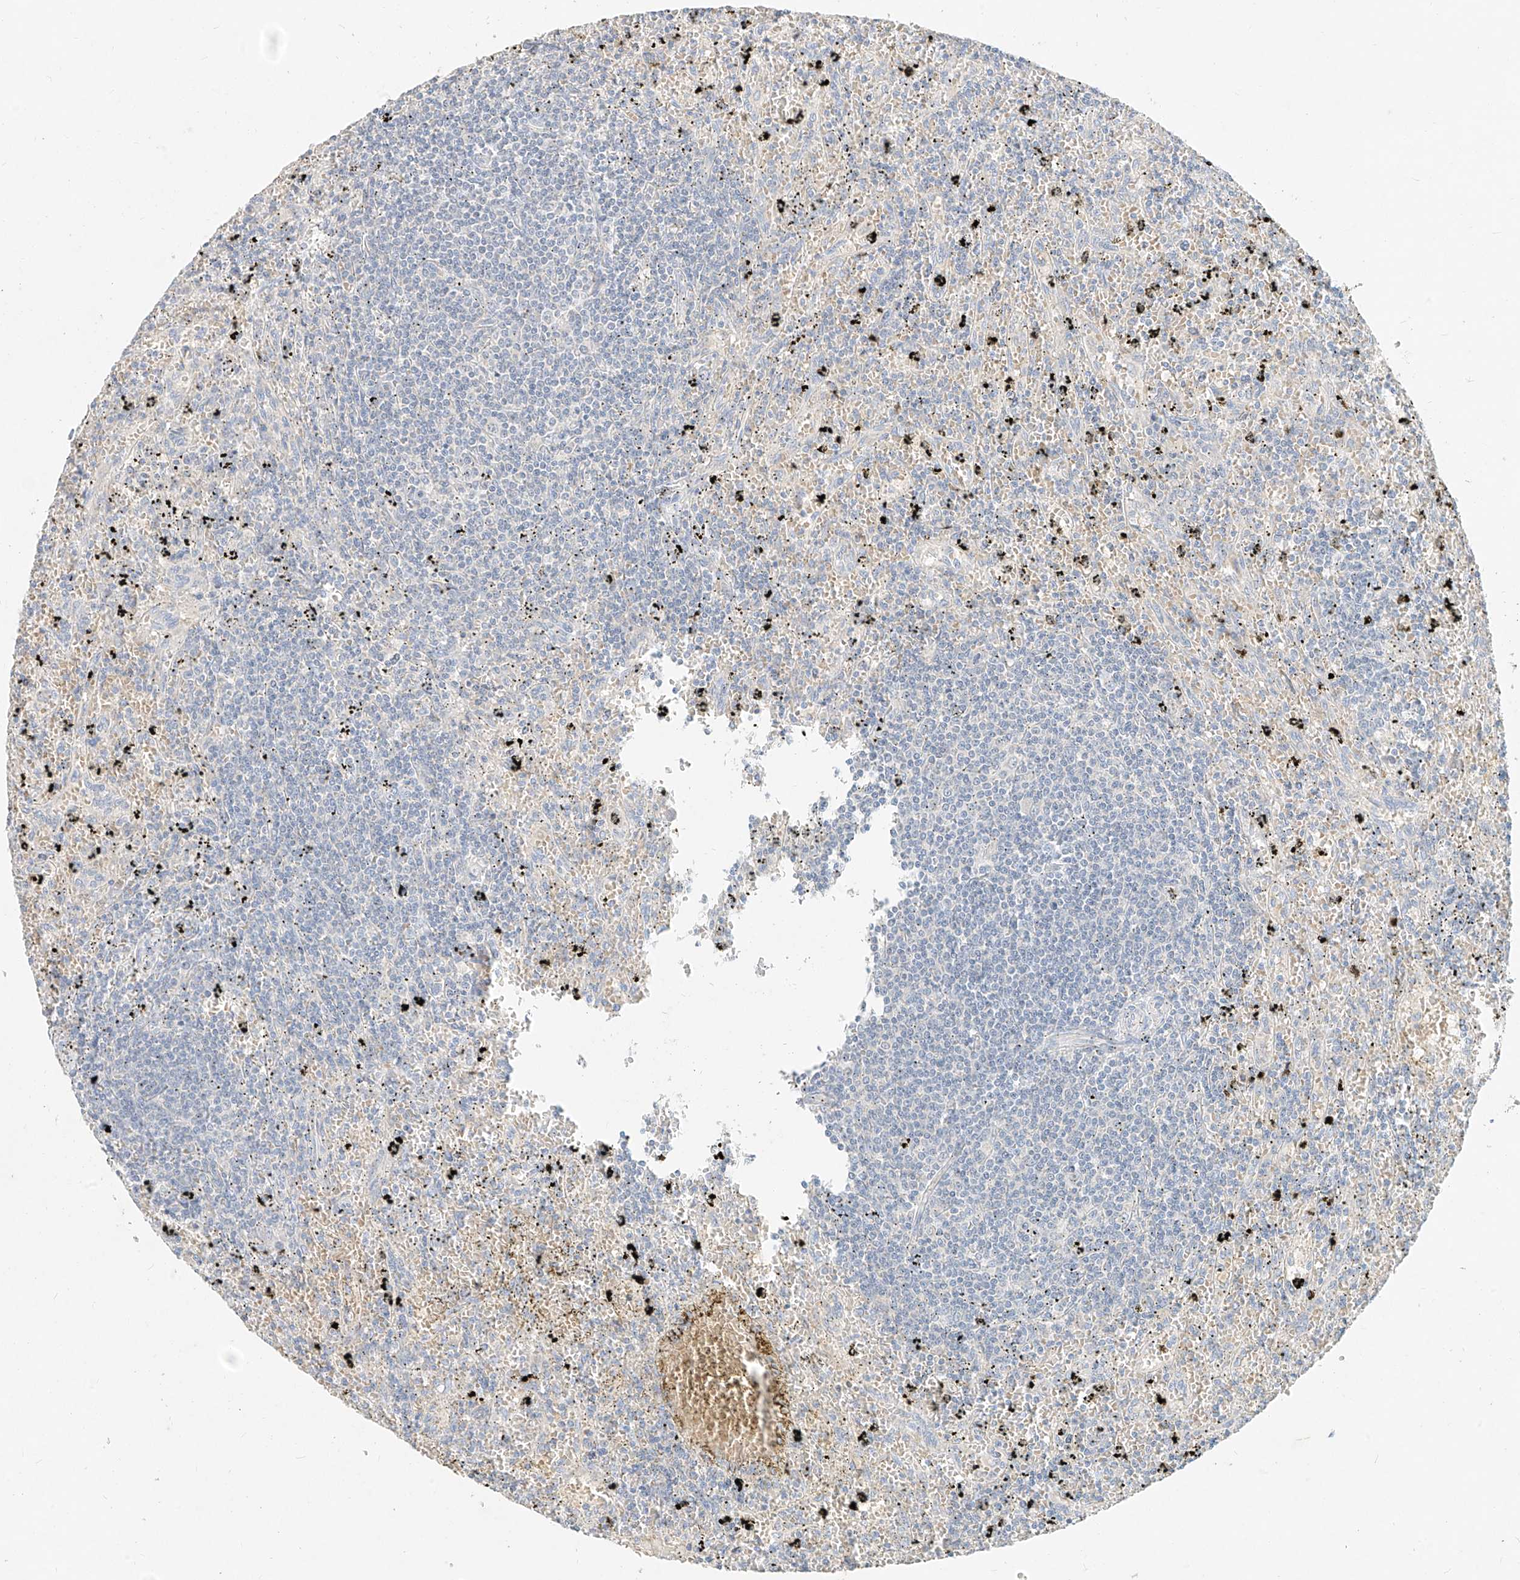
{"staining": {"intensity": "negative", "quantity": "none", "location": "none"}, "tissue": "lymphoma", "cell_type": "Tumor cells", "image_type": "cancer", "snomed": [{"axis": "morphology", "description": "Malignant lymphoma, non-Hodgkin's type, Low grade"}, {"axis": "topography", "description": "Spleen"}], "caption": "Immunohistochemistry (IHC) histopathology image of lymphoma stained for a protein (brown), which exhibits no staining in tumor cells.", "gene": "ZZEF1", "patient": {"sex": "male", "age": 76}}